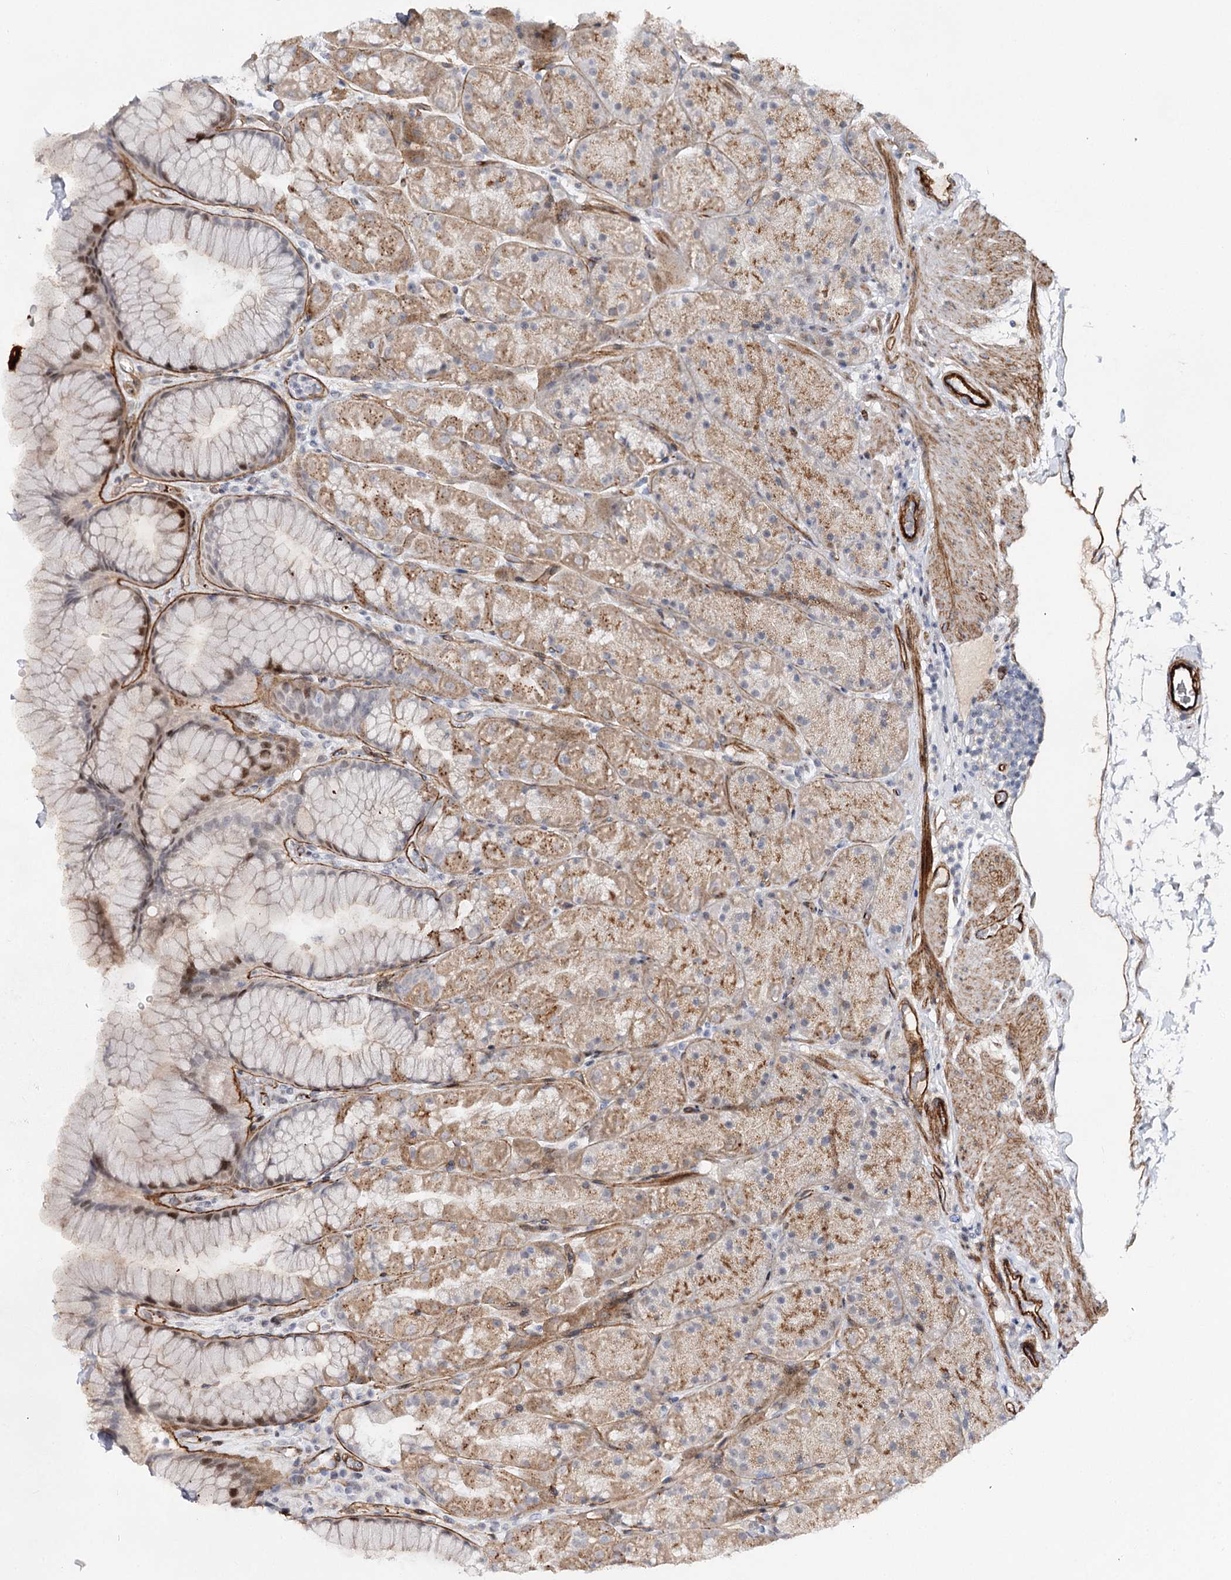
{"staining": {"intensity": "moderate", "quantity": "25%-75%", "location": "cytoplasmic/membranous,nuclear"}, "tissue": "stomach", "cell_type": "Glandular cells", "image_type": "normal", "snomed": [{"axis": "morphology", "description": "Normal tissue, NOS"}, {"axis": "topography", "description": "Stomach, upper"}, {"axis": "topography", "description": "Stomach, lower"}], "caption": "DAB immunohistochemical staining of unremarkable stomach reveals moderate cytoplasmic/membranous,nuclear protein expression in about 25%-75% of glandular cells. The protein of interest is stained brown, and the nuclei are stained in blue (DAB IHC with brightfield microscopy, high magnification).", "gene": "ATL2", "patient": {"sex": "male", "age": 67}}